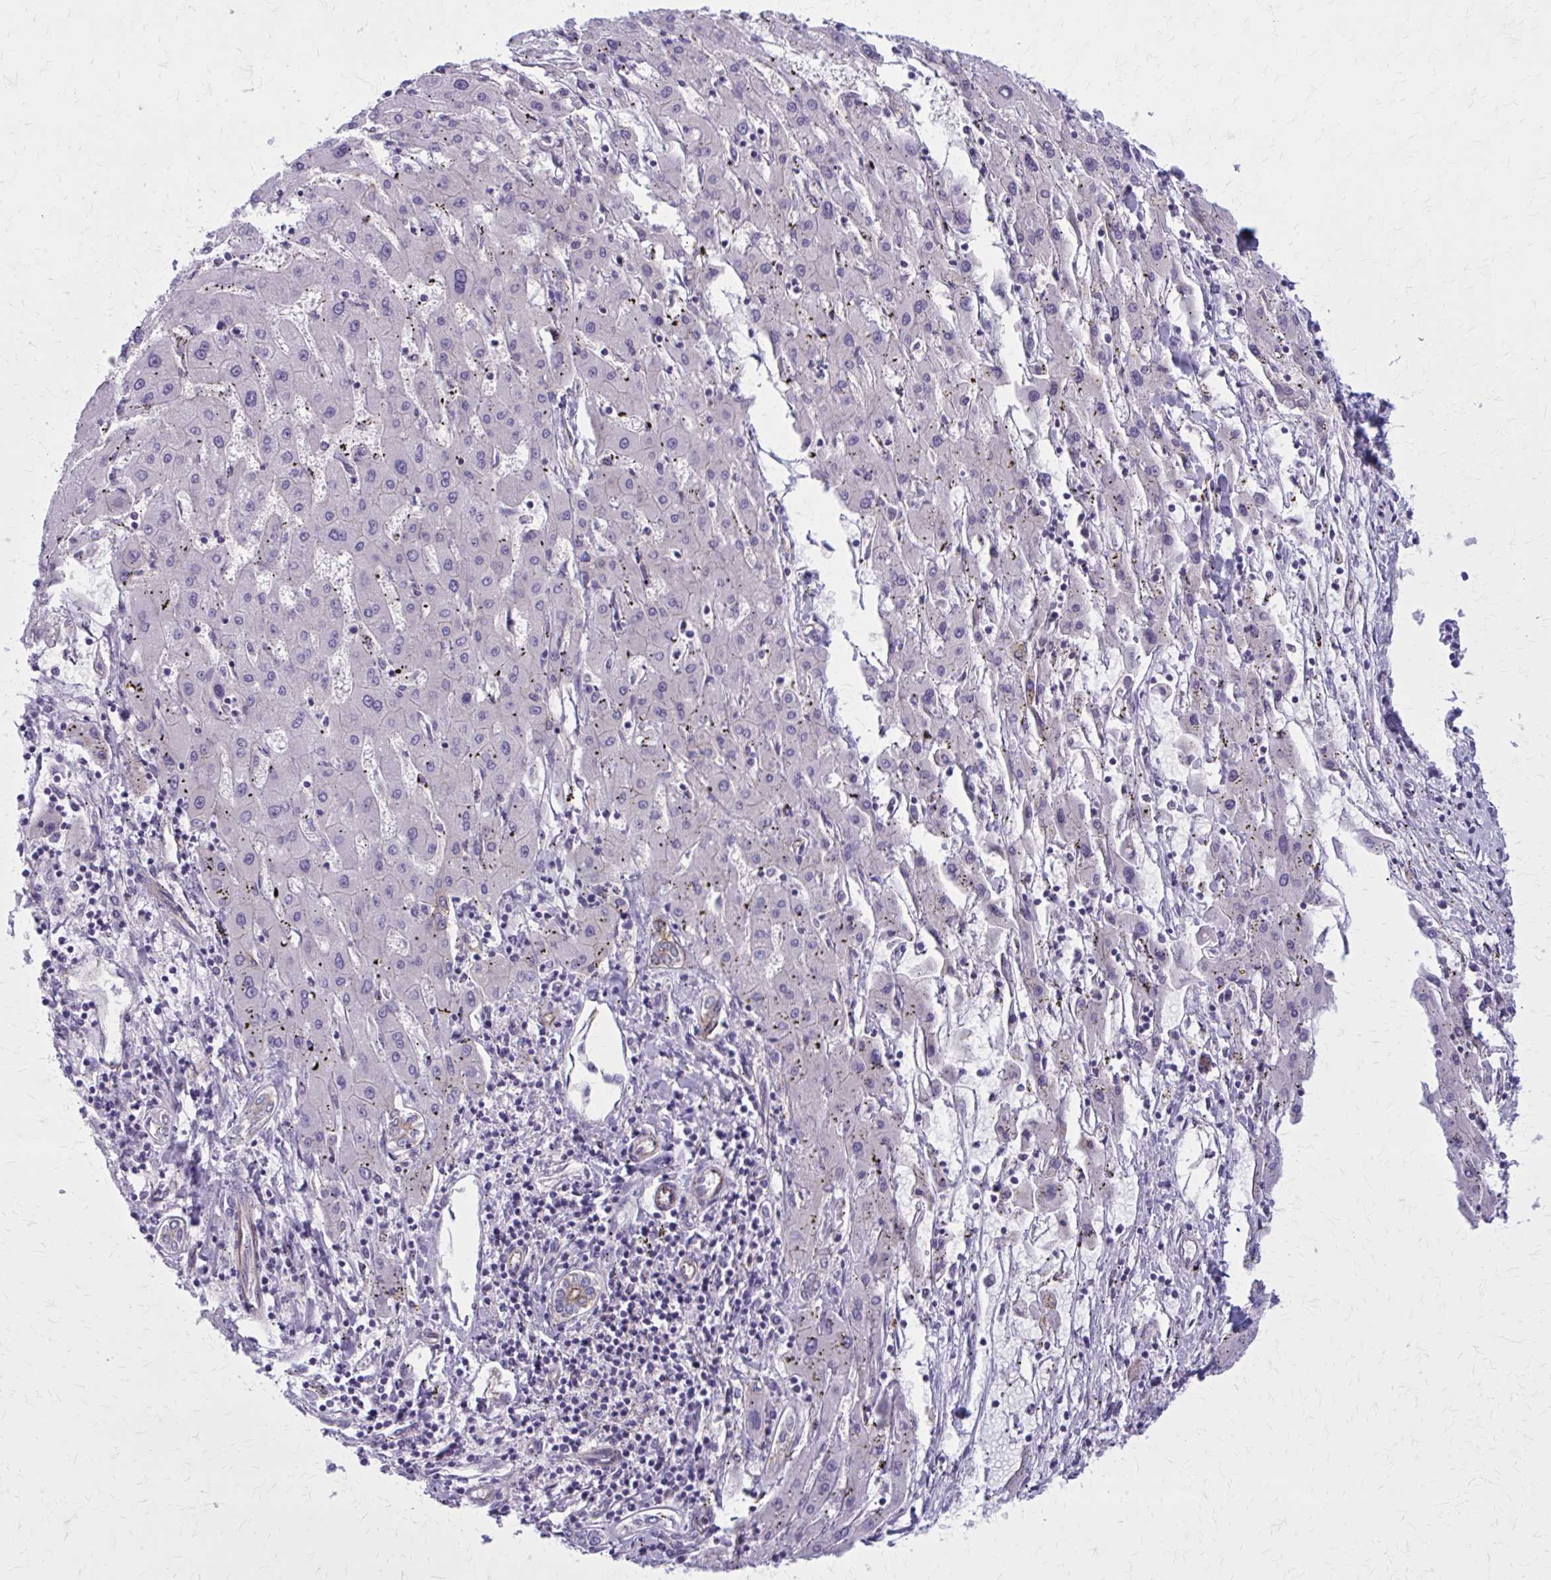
{"staining": {"intensity": "negative", "quantity": "none", "location": "none"}, "tissue": "liver cancer", "cell_type": "Tumor cells", "image_type": "cancer", "snomed": [{"axis": "morphology", "description": "Carcinoma, Hepatocellular, NOS"}, {"axis": "topography", "description": "Liver"}], "caption": "Liver hepatocellular carcinoma stained for a protein using IHC shows no positivity tumor cells.", "gene": "ZDHHC7", "patient": {"sex": "male", "age": 72}}